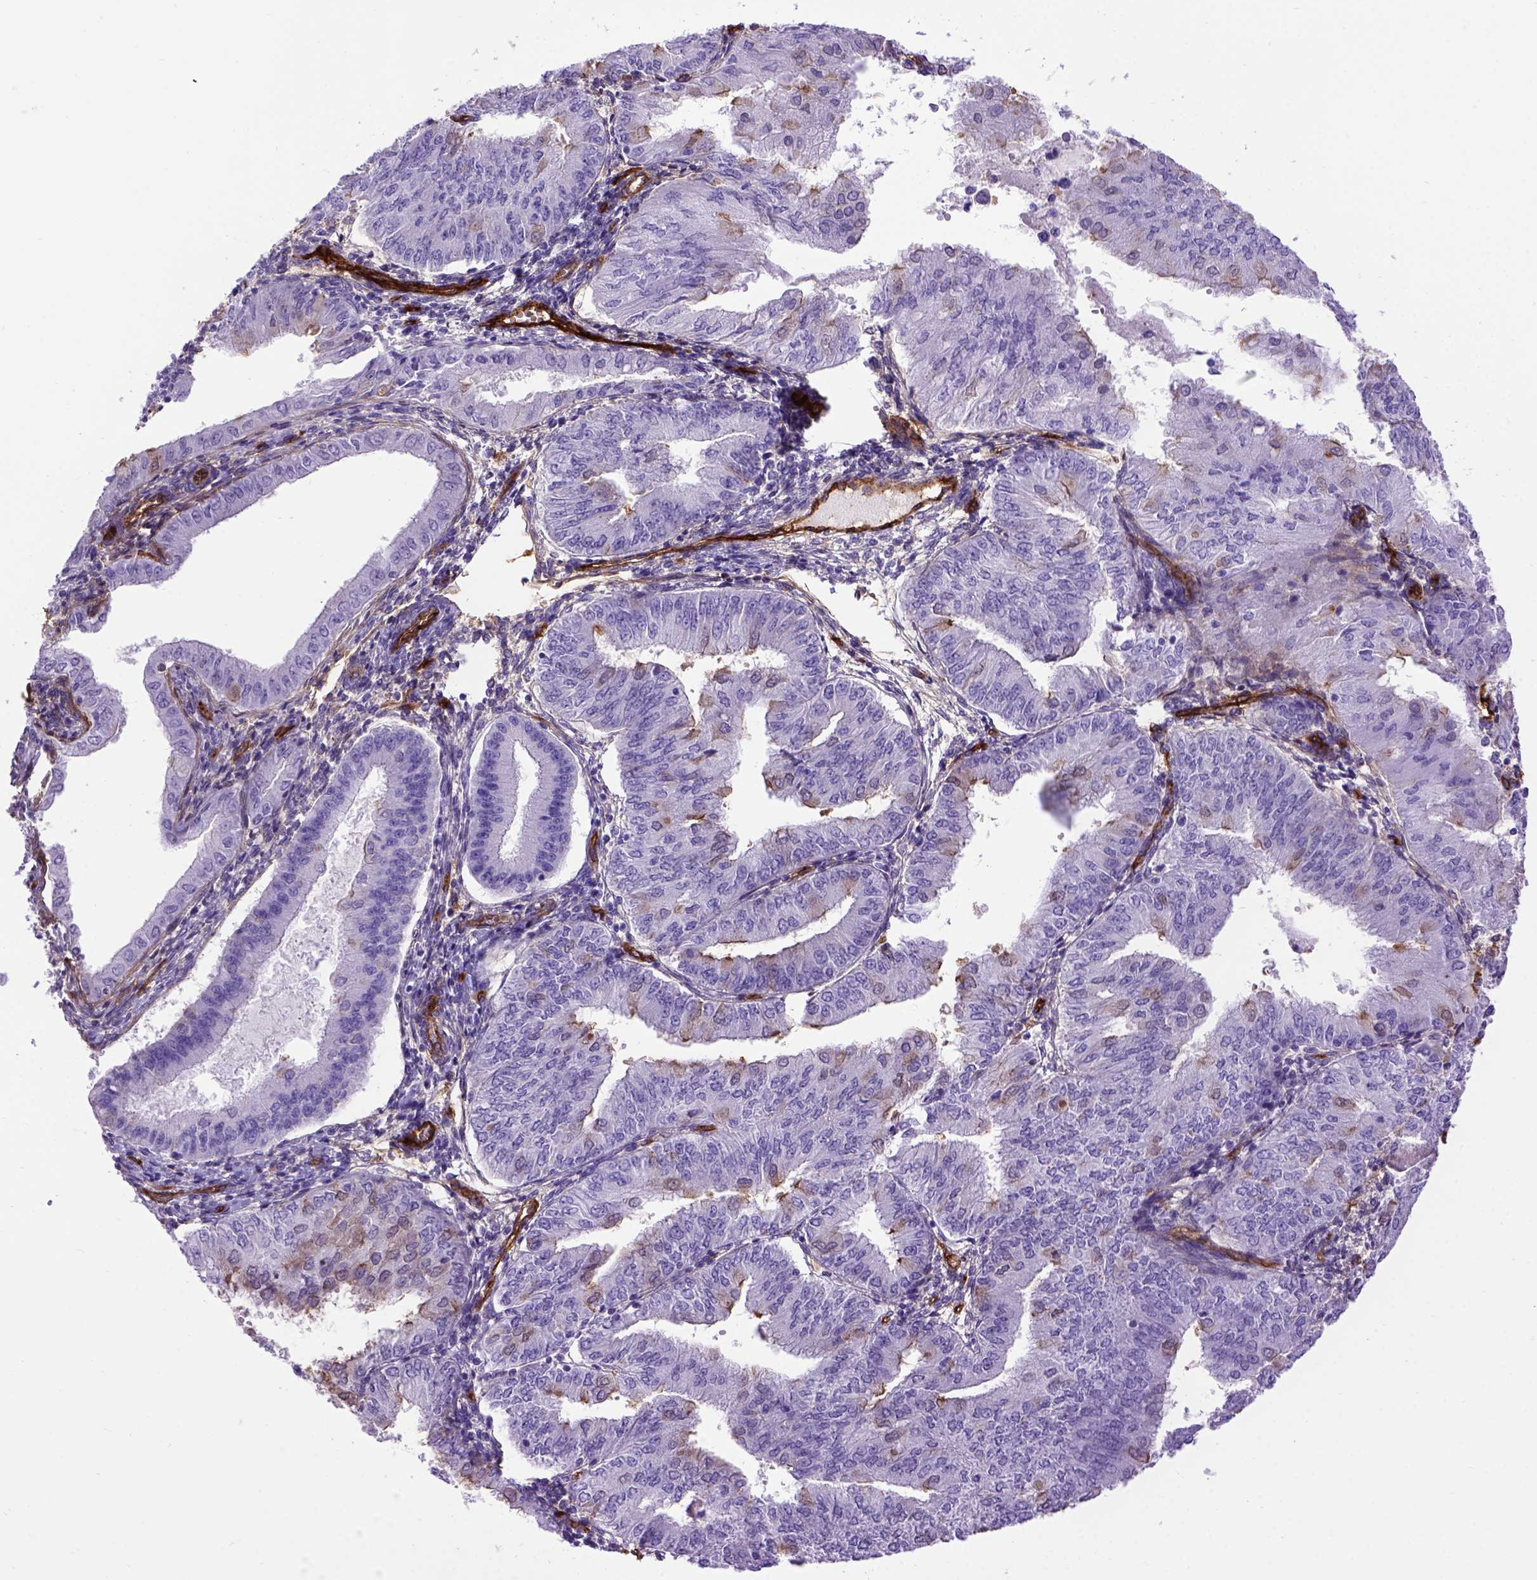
{"staining": {"intensity": "negative", "quantity": "none", "location": "none"}, "tissue": "endometrial cancer", "cell_type": "Tumor cells", "image_type": "cancer", "snomed": [{"axis": "morphology", "description": "Adenocarcinoma, NOS"}, {"axis": "topography", "description": "Endometrium"}], "caption": "Immunohistochemistry of human adenocarcinoma (endometrial) displays no staining in tumor cells.", "gene": "ENG", "patient": {"sex": "female", "age": 53}}